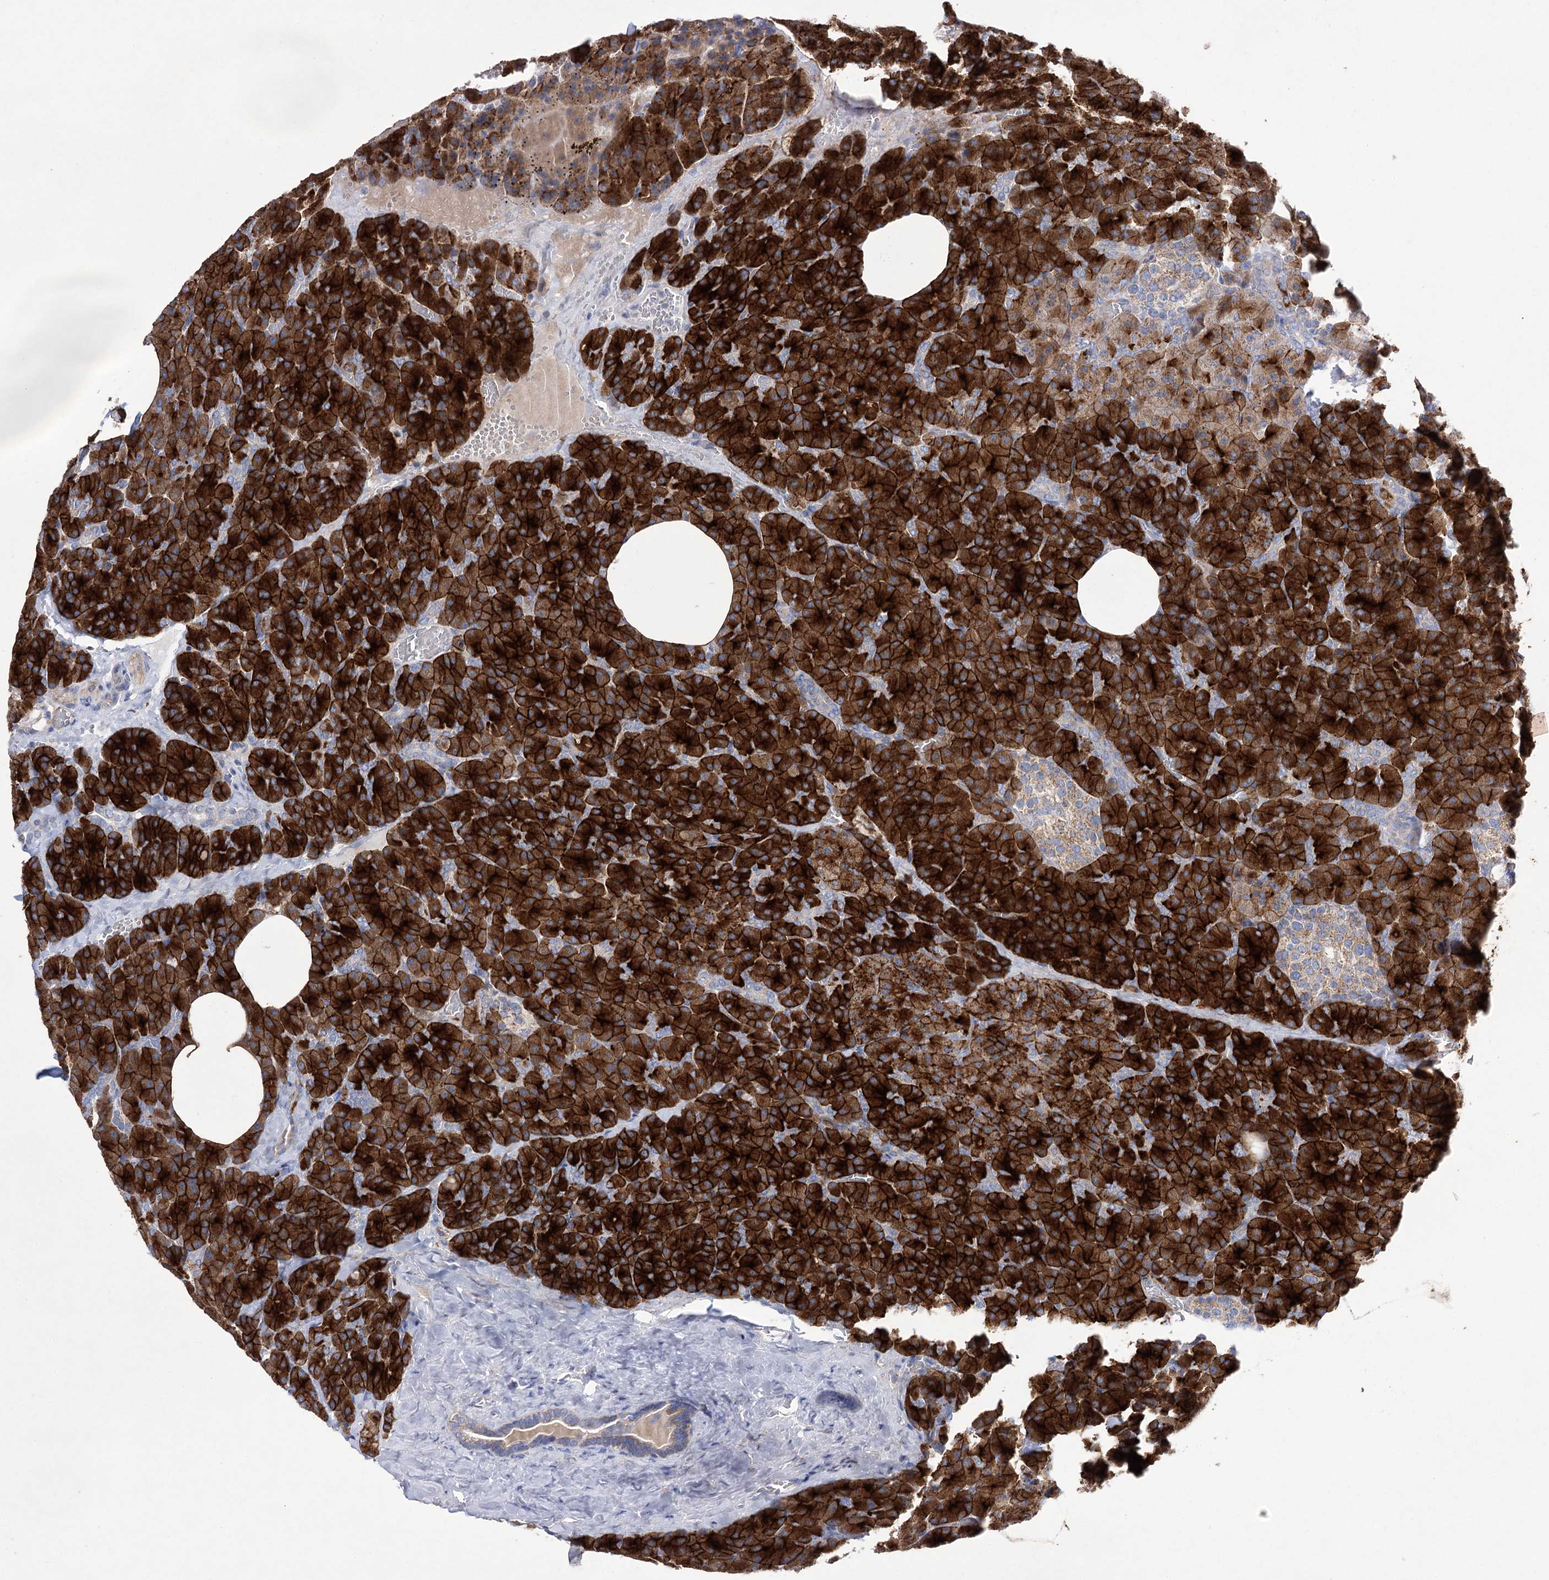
{"staining": {"intensity": "strong", "quantity": ">75%", "location": "cytoplasmic/membranous"}, "tissue": "pancreas", "cell_type": "Exocrine glandular cells", "image_type": "normal", "snomed": [{"axis": "morphology", "description": "Normal tissue, NOS"}, {"axis": "morphology", "description": "Carcinoid, malignant, NOS"}, {"axis": "topography", "description": "Pancreas"}], "caption": "Protein positivity by immunohistochemistry (IHC) displays strong cytoplasmic/membranous expression in about >75% of exocrine glandular cells in benign pancreas. (Stains: DAB in brown, nuclei in blue, Microscopy: brightfield microscopy at high magnification).", "gene": "COX15", "patient": {"sex": "female", "age": 35}}